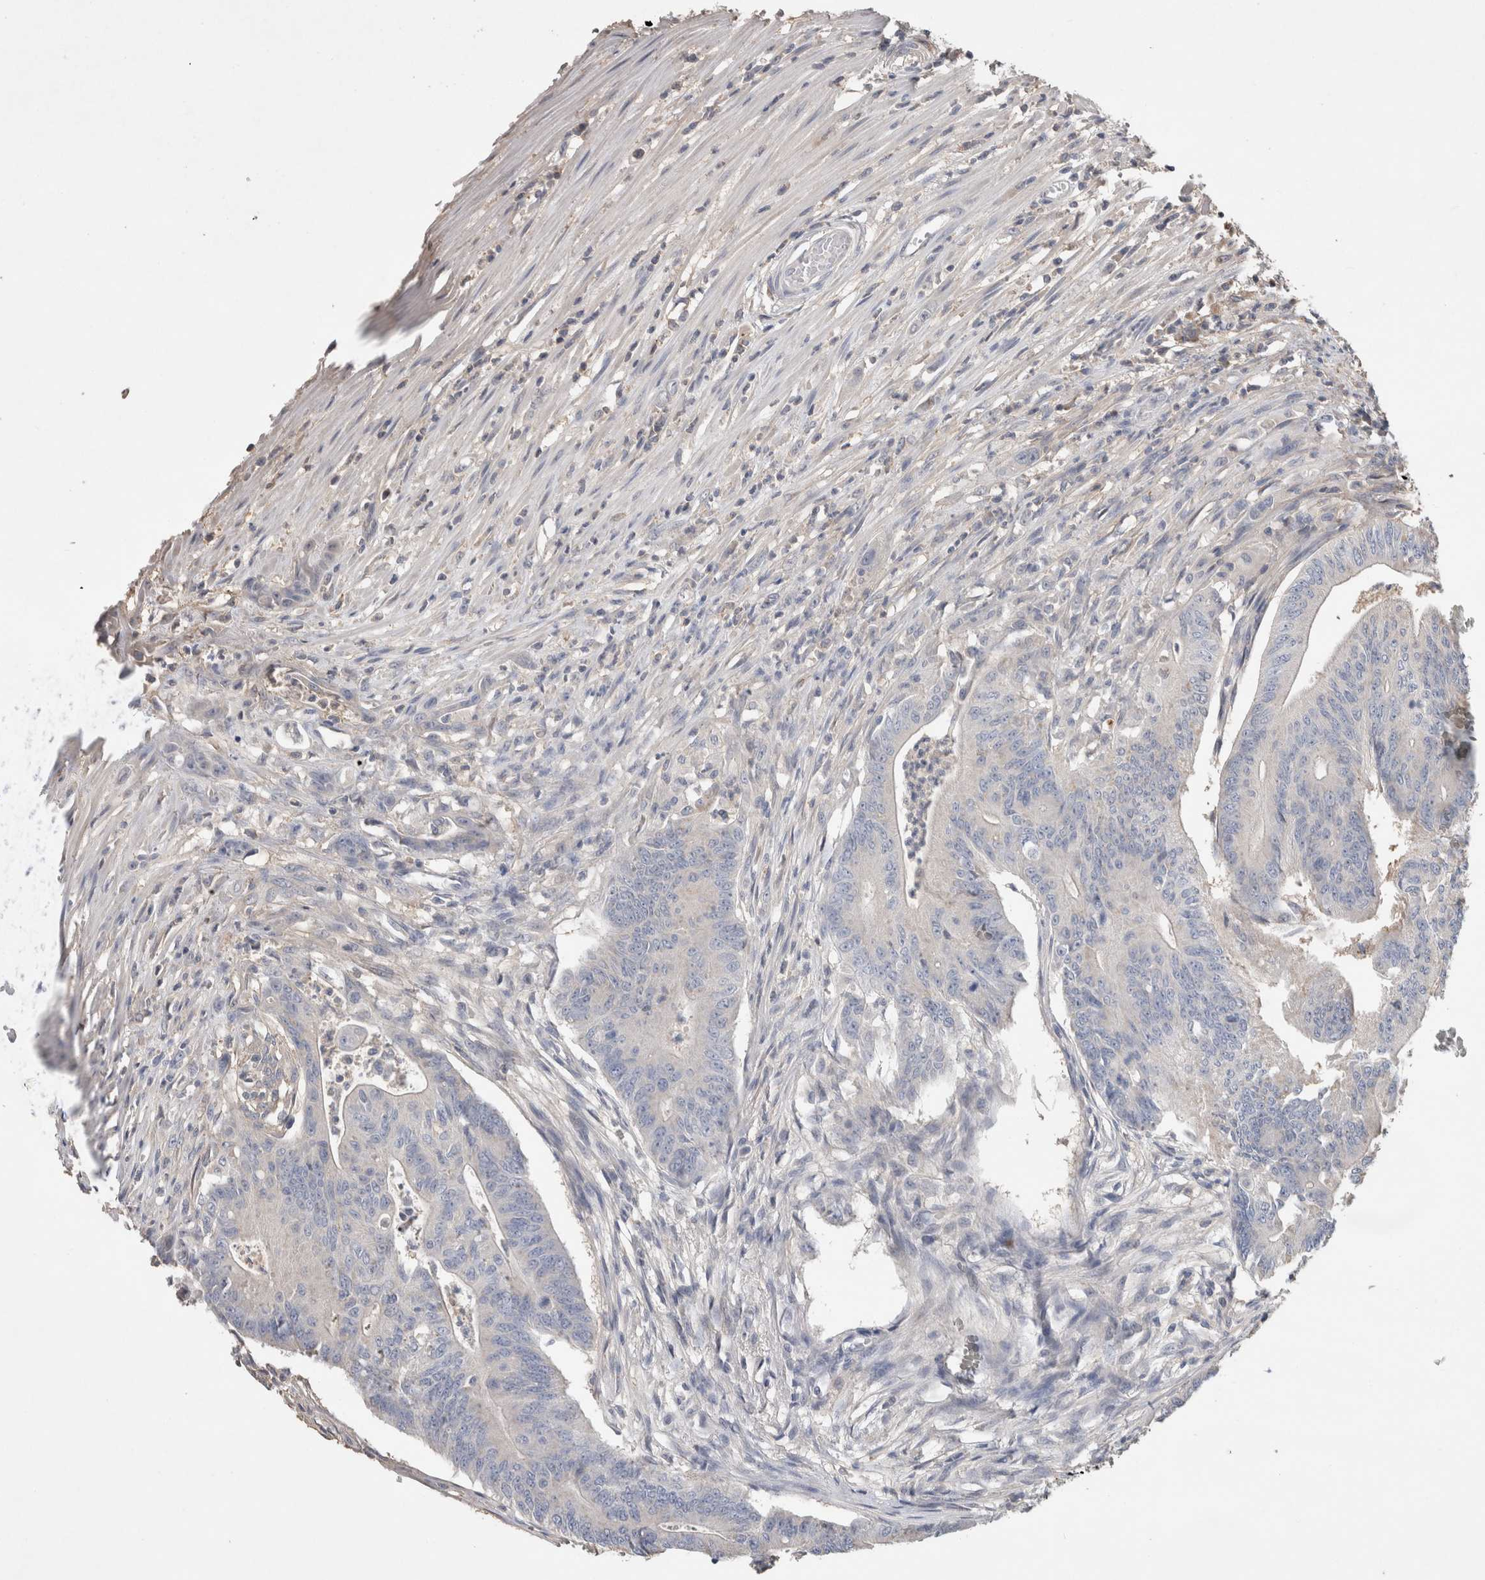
{"staining": {"intensity": "negative", "quantity": "none", "location": "none"}, "tissue": "colorectal cancer", "cell_type": "Tumor cells", "image_type": "cancer", "snomed": [{"axis": "morphology", "description": "Adenoma, NOS"}, {"axis": "morphology", "description": "Adenocarcinoma, NOS"}, {"axis": "topography", "description": "Colon"}], "caption": "Immunohistochemistry (IHC) micrograph of adenoma (colorectal) stained for a protein (brown), which exhibits no staining in tumor cells.", "gene": "TRIM5", "patient": {"sex": "male", "age": 79}}